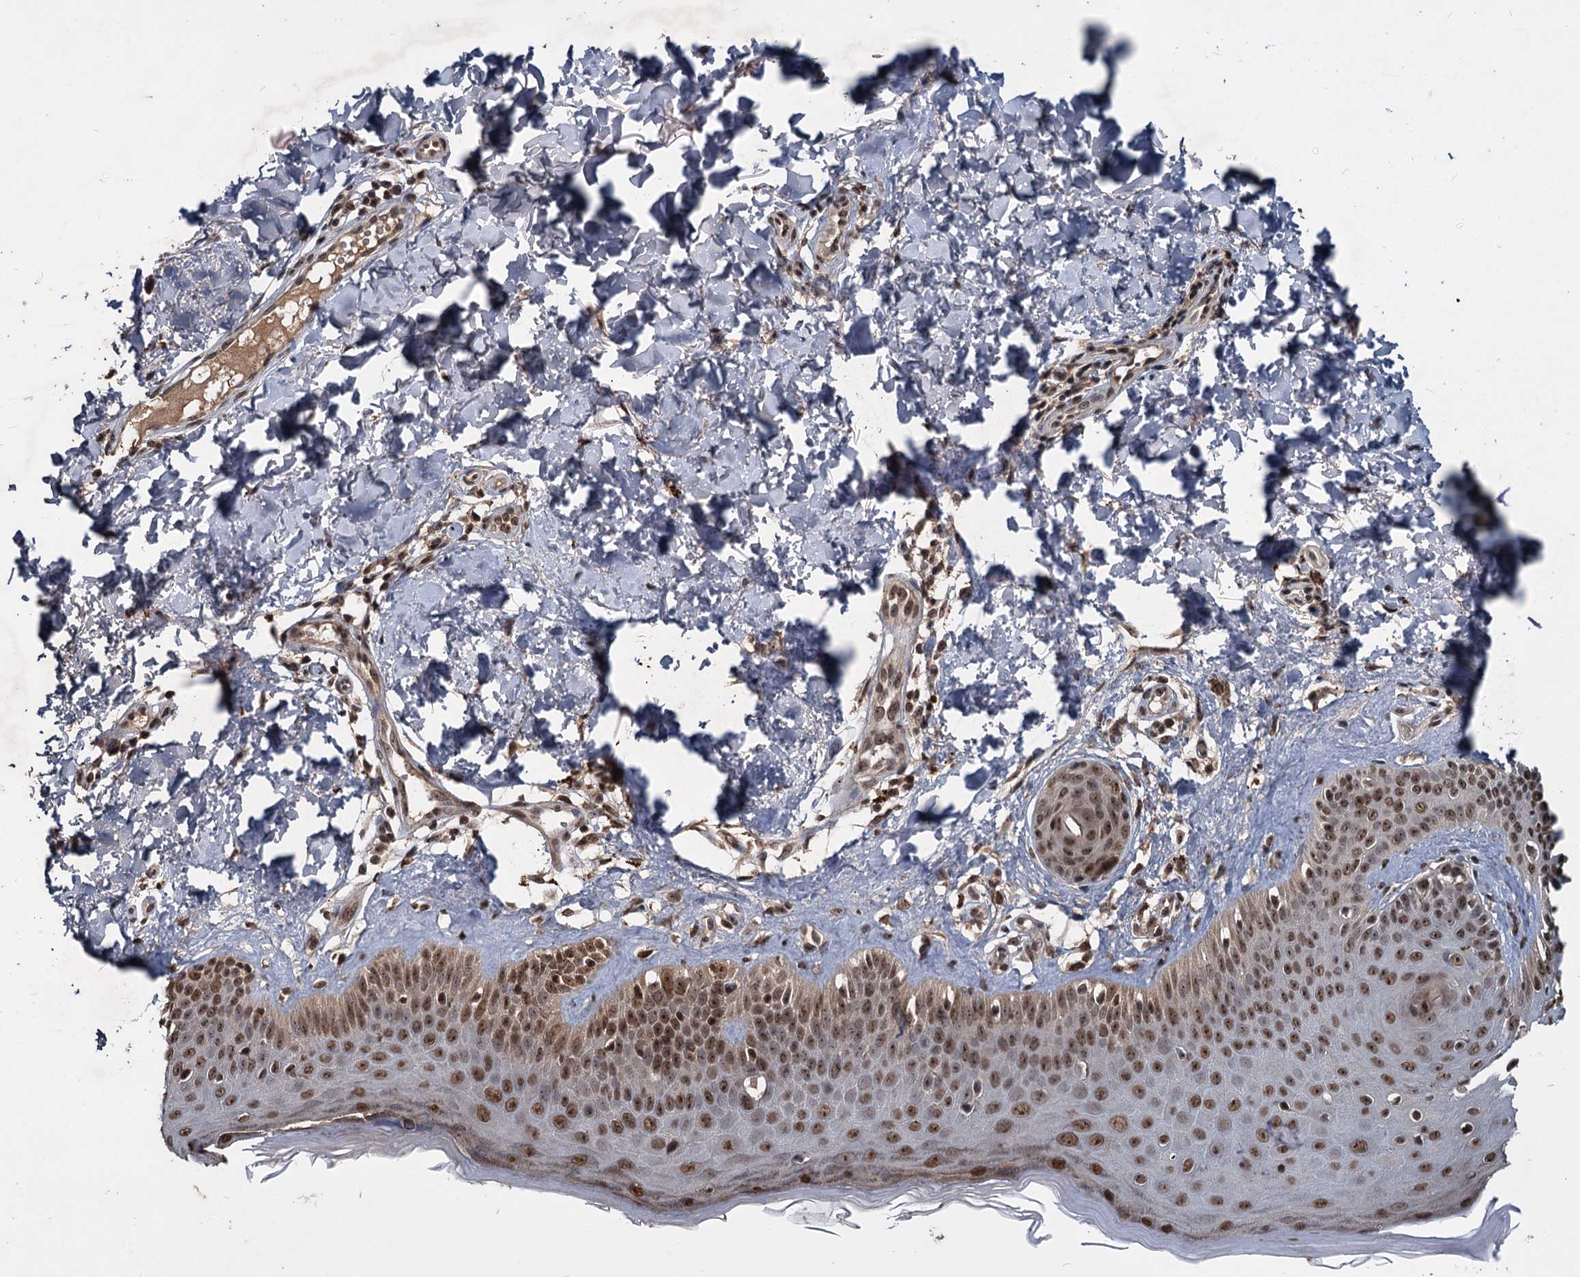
{"staining": {"intensity": "moderate", "quantity": "25%-75%", "location": "nuclear"}, "tissue": "skin", "cell_type": "Fibroblasts", "image_type": "normal", "snomed": [{"axis": "morphology", "description": "Normal tissue, NOS"}, {"axis": "topography", "description": "Skin"}], "caption": "Skin stained for a protein (brown) shows moderate nuclear positive staining in about 25%-75% of fibroblasts.", "gene": "FAM216B", "patient": {"sex": "male", "age": 52}}